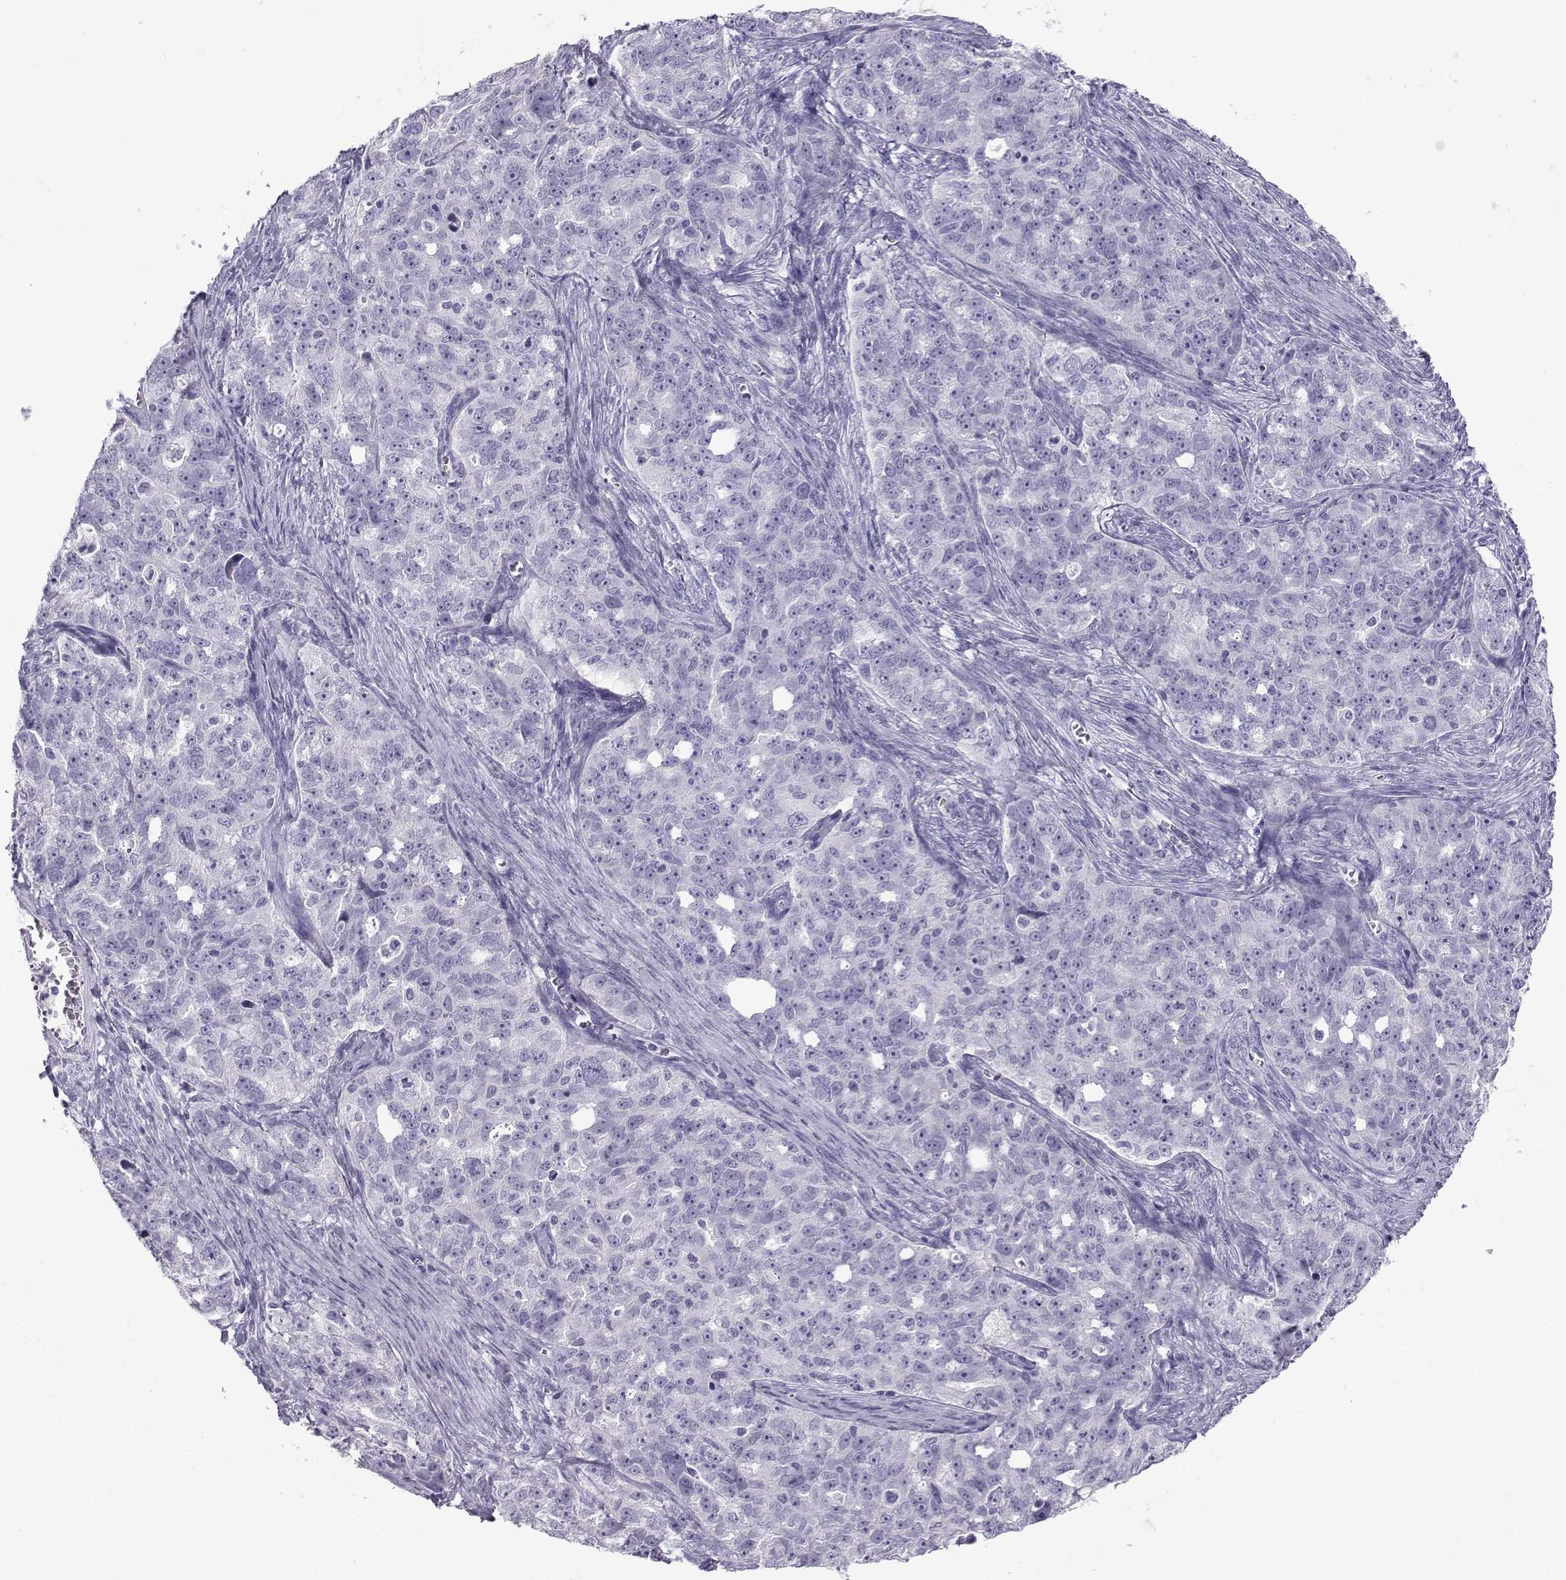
{"staining": {"intensity": "negative", "quantity": "none", "location": "none"}, "tissue": "ovarian cancer", "cell_type": "Tumor cells", "image_type": "cancer", "snomed": [{"axis": "morphology", "description": "Cystadenocarcinoma, serous, NOS"}, {"axis": "topography", "description": "Ovary"}], "caption": "An immunohistochemistry (IHC) photomicrograph of ovarian cancer (serous cystadenocarcinoma) is shown. There is no staining in tumor cells of ovarian cancer (serous cystadenocarcinoma). (DAB immunohistochemistry (IHC) with hematoxylin counter stain).", "gene": "NEFL", "patient": {"sex": "female", "age": 51}}